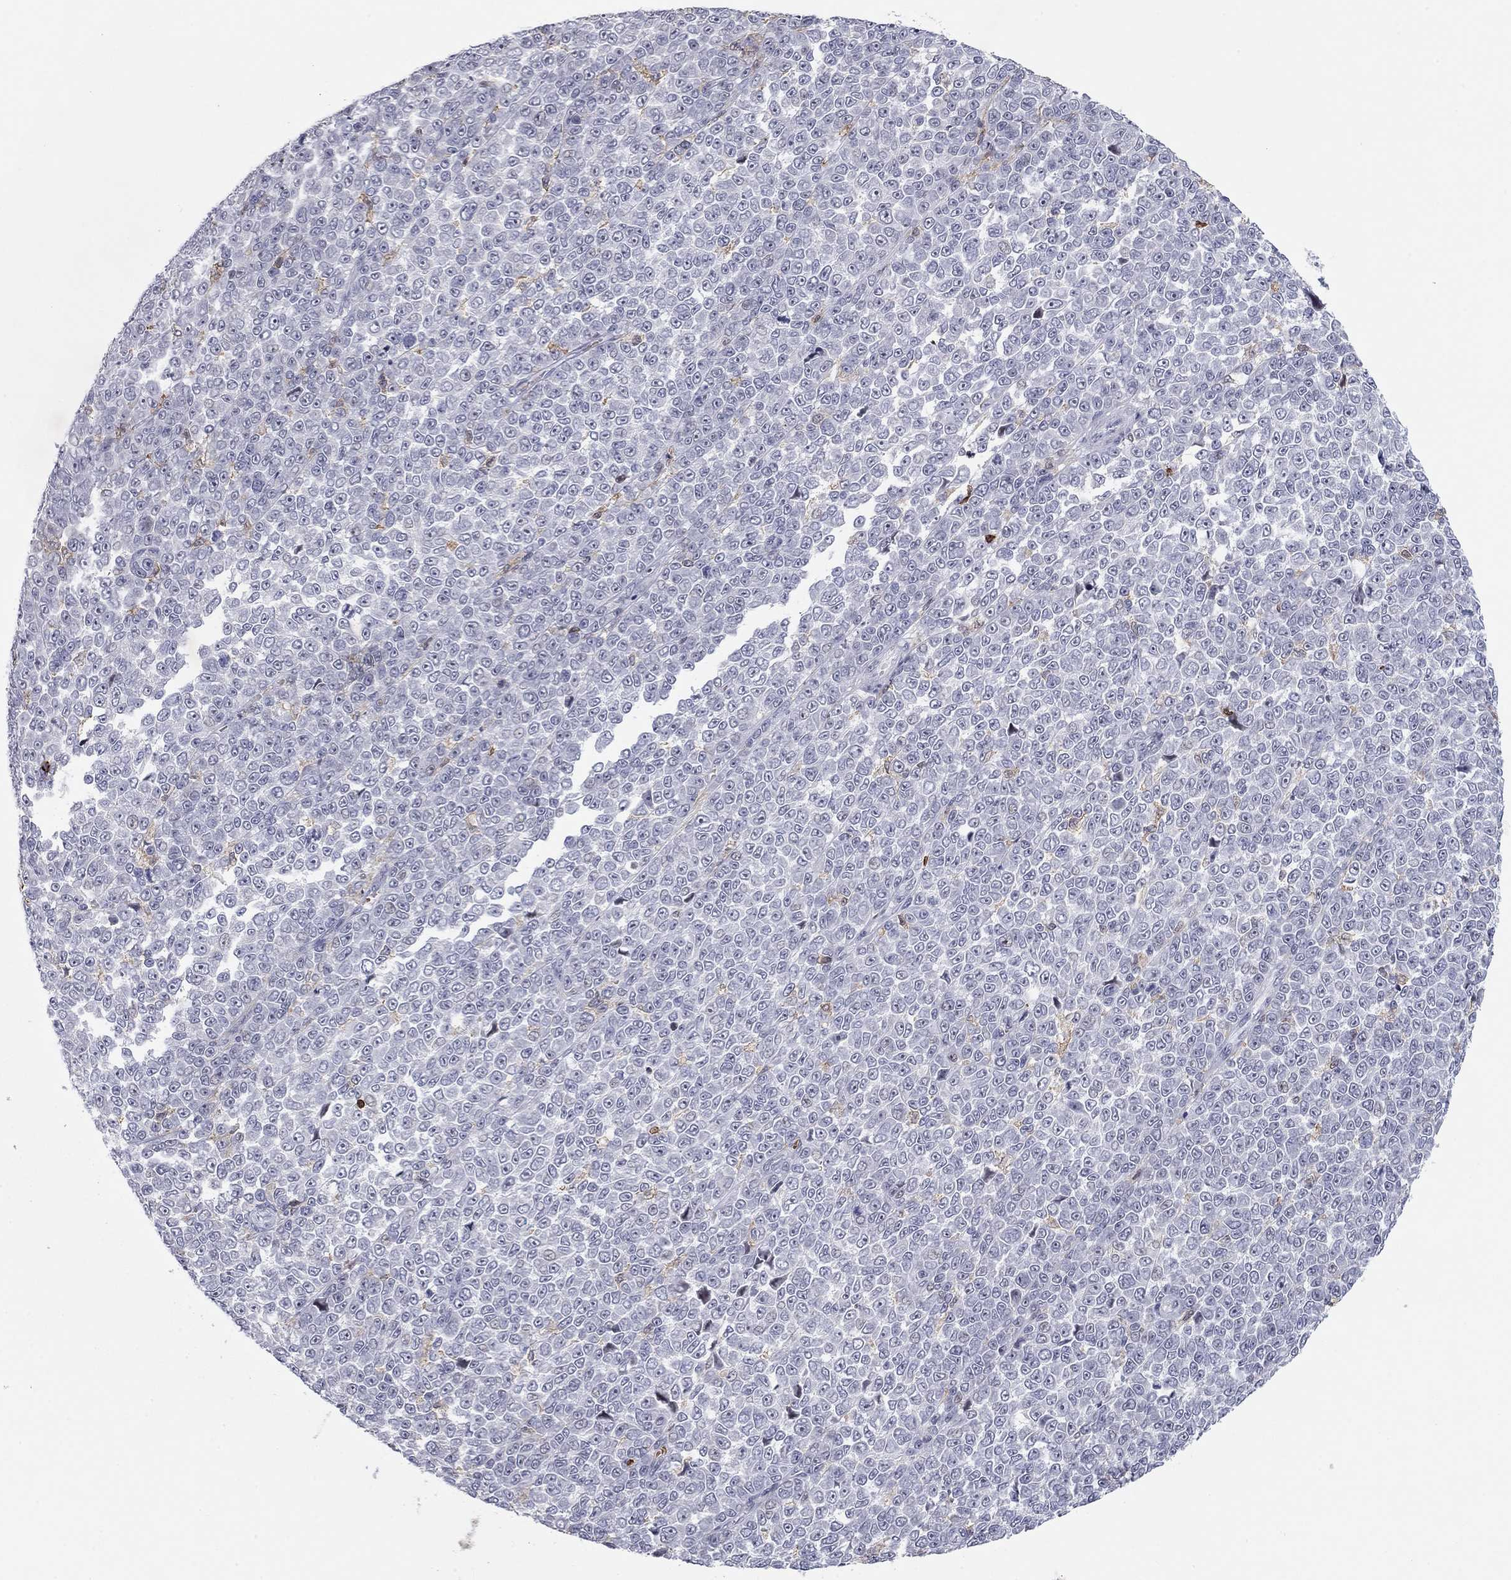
{"staining": {"intensity": "negative", "quantity": "none", "location": "none"}, "tissue": "melanoma", "cell_type": "Tumor cells", "image_type": "cancer", "snomed": [{"axis": "morphology", "description": "Malignant melanoma, NOS"}, {"axis": "topography", "description": "Skin"}], "caption": "Immunohistochemistry image of malignant melanoma stained for a protein (brown), which exhibits no positivity in tumor cells.", "gene": "ARHGAP27", "patient": {"sex": "female", "age": 95}}